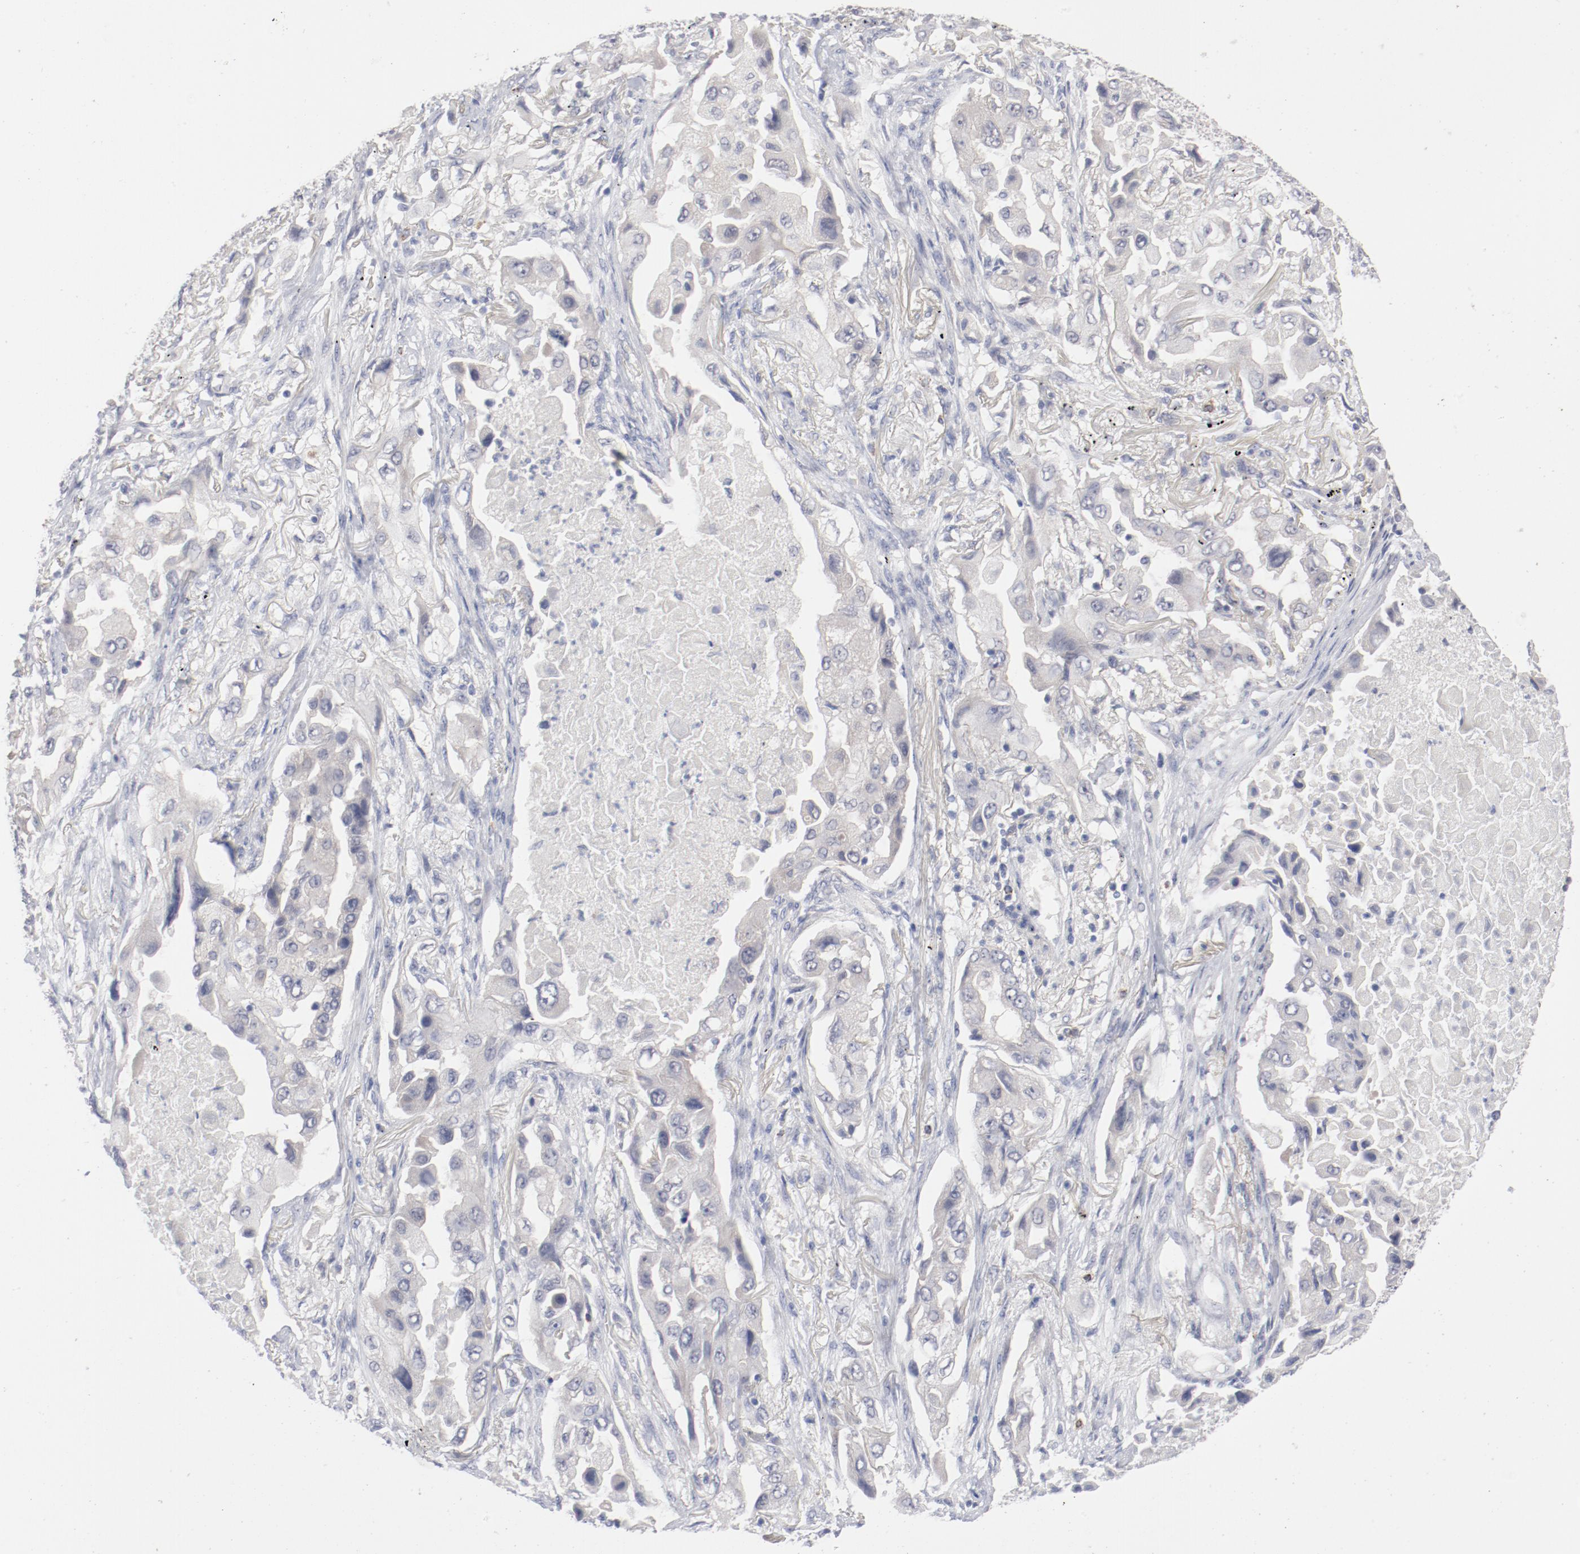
{"staining": {"intensity": "negative", "quantity": "none", "location": "none"}, "tissue": "lung cancer", "cell_type": "Tumor cells", "image_type": "cancer", "snomed": [{"axis": "morphology", "description": "Adenocarcinoma, NOS"}, {"axis": "topography", "description": "Lung"}], "caption": "This is an IHC histopathology image of adenocarcinoma (lung). There is no staining in tumor cells.", "gene": "SH3BGR", "patient": {"sex": "female", "age": 65}}